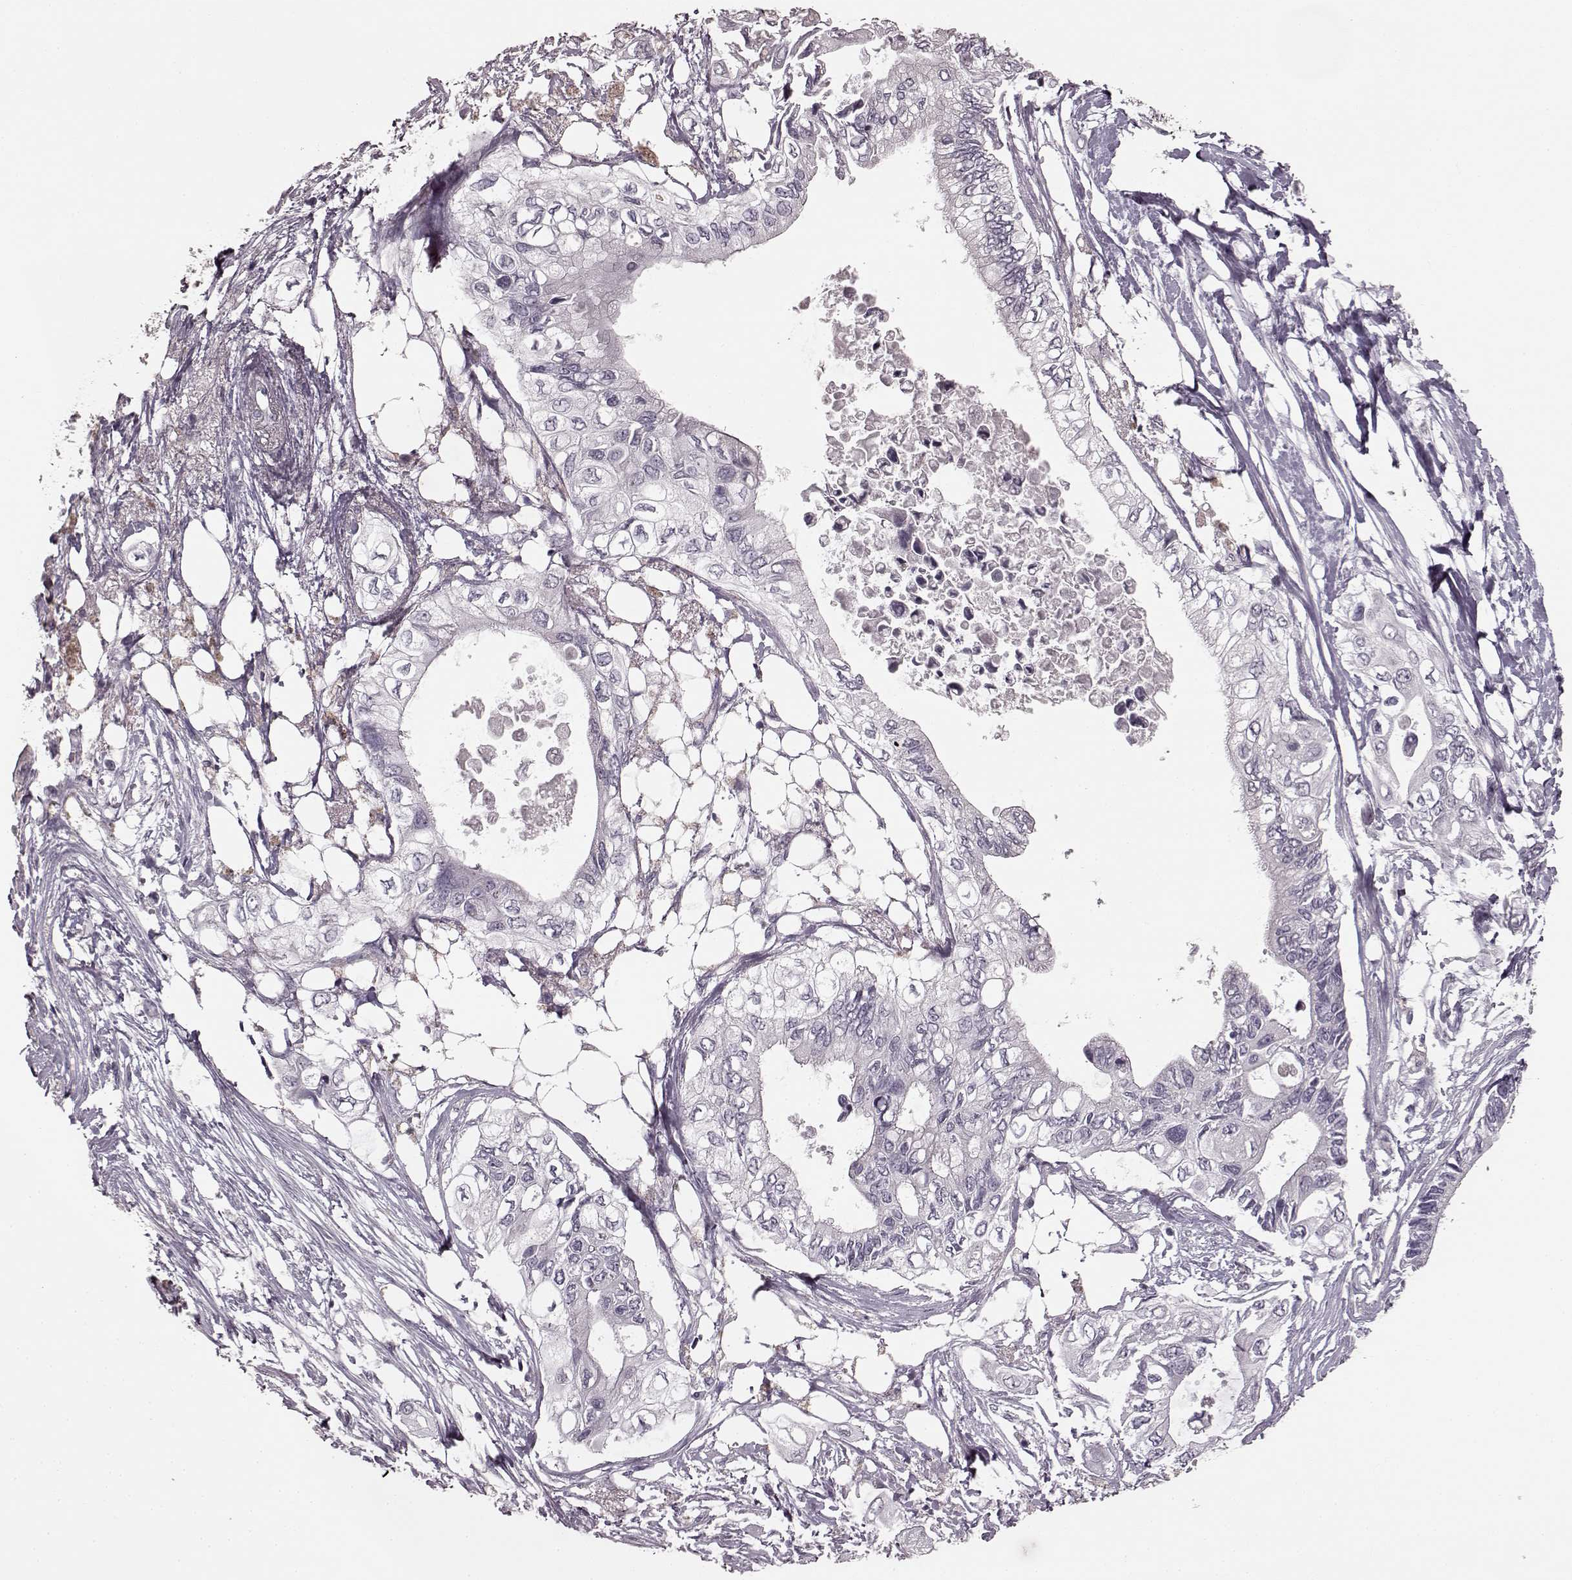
{"staining": {"intensity": "negative", "quantity": "none", "location": "none"}, "tissue": "pancreatic cancer", "cell_type": "Tumor cells", "image_type": "cancer", "snomed": [{"axis": "morphology", "description": "Adenocarcinoma, NOS"}, {"axis": "topography", "description": "Pancreas"}], "caption": "The image exhibits no staining of tumor cells in pancreatic cancer (adenocarcinoma). (DAB (3,3'-diaminobenzidine) immunohistochemistry (IHC) visualized using brightfield microscopy, high magnification).", "gene": "CD28", "patient": {"sex": "female", "age": 63}}